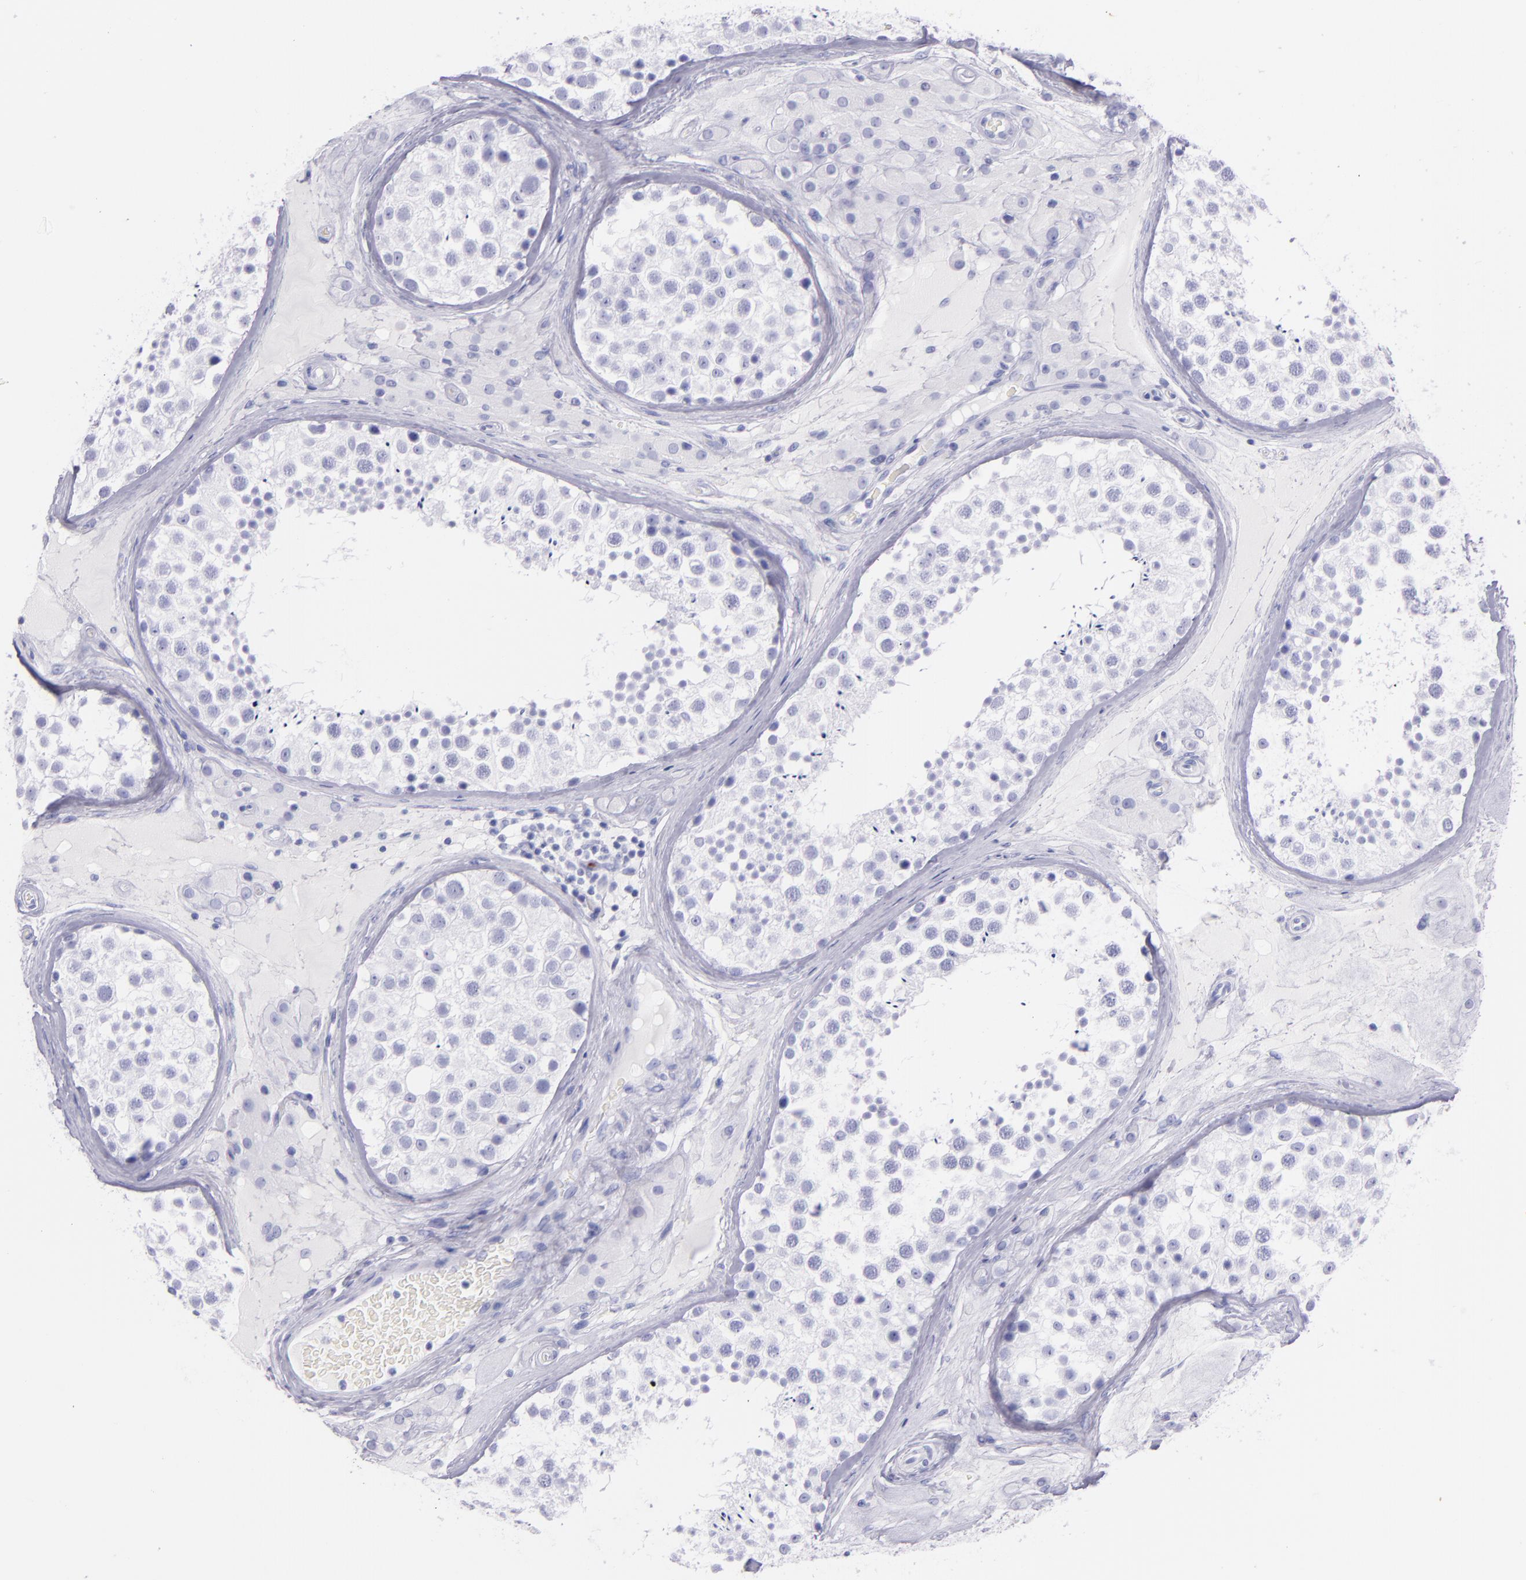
{"staining": {"intensity": "negative", "quantity": "none", "location": "none"}, "tissue": "testis", "cell_type": "Cells in seminiferous ducts", "image_type": "normal", "snomed": [{"axis": "morphology", "description": "Normal tissue, NOS"}, {"axis": "topography", "description": "Testis"}], "caption": "IHC of benign human testis displays no staining in cells in seminiferous ducts. (DAB IHC with hematoxylin counter stain).", "gene": "SFTPA2", "patient": {"sex": "male", "age": 46}}